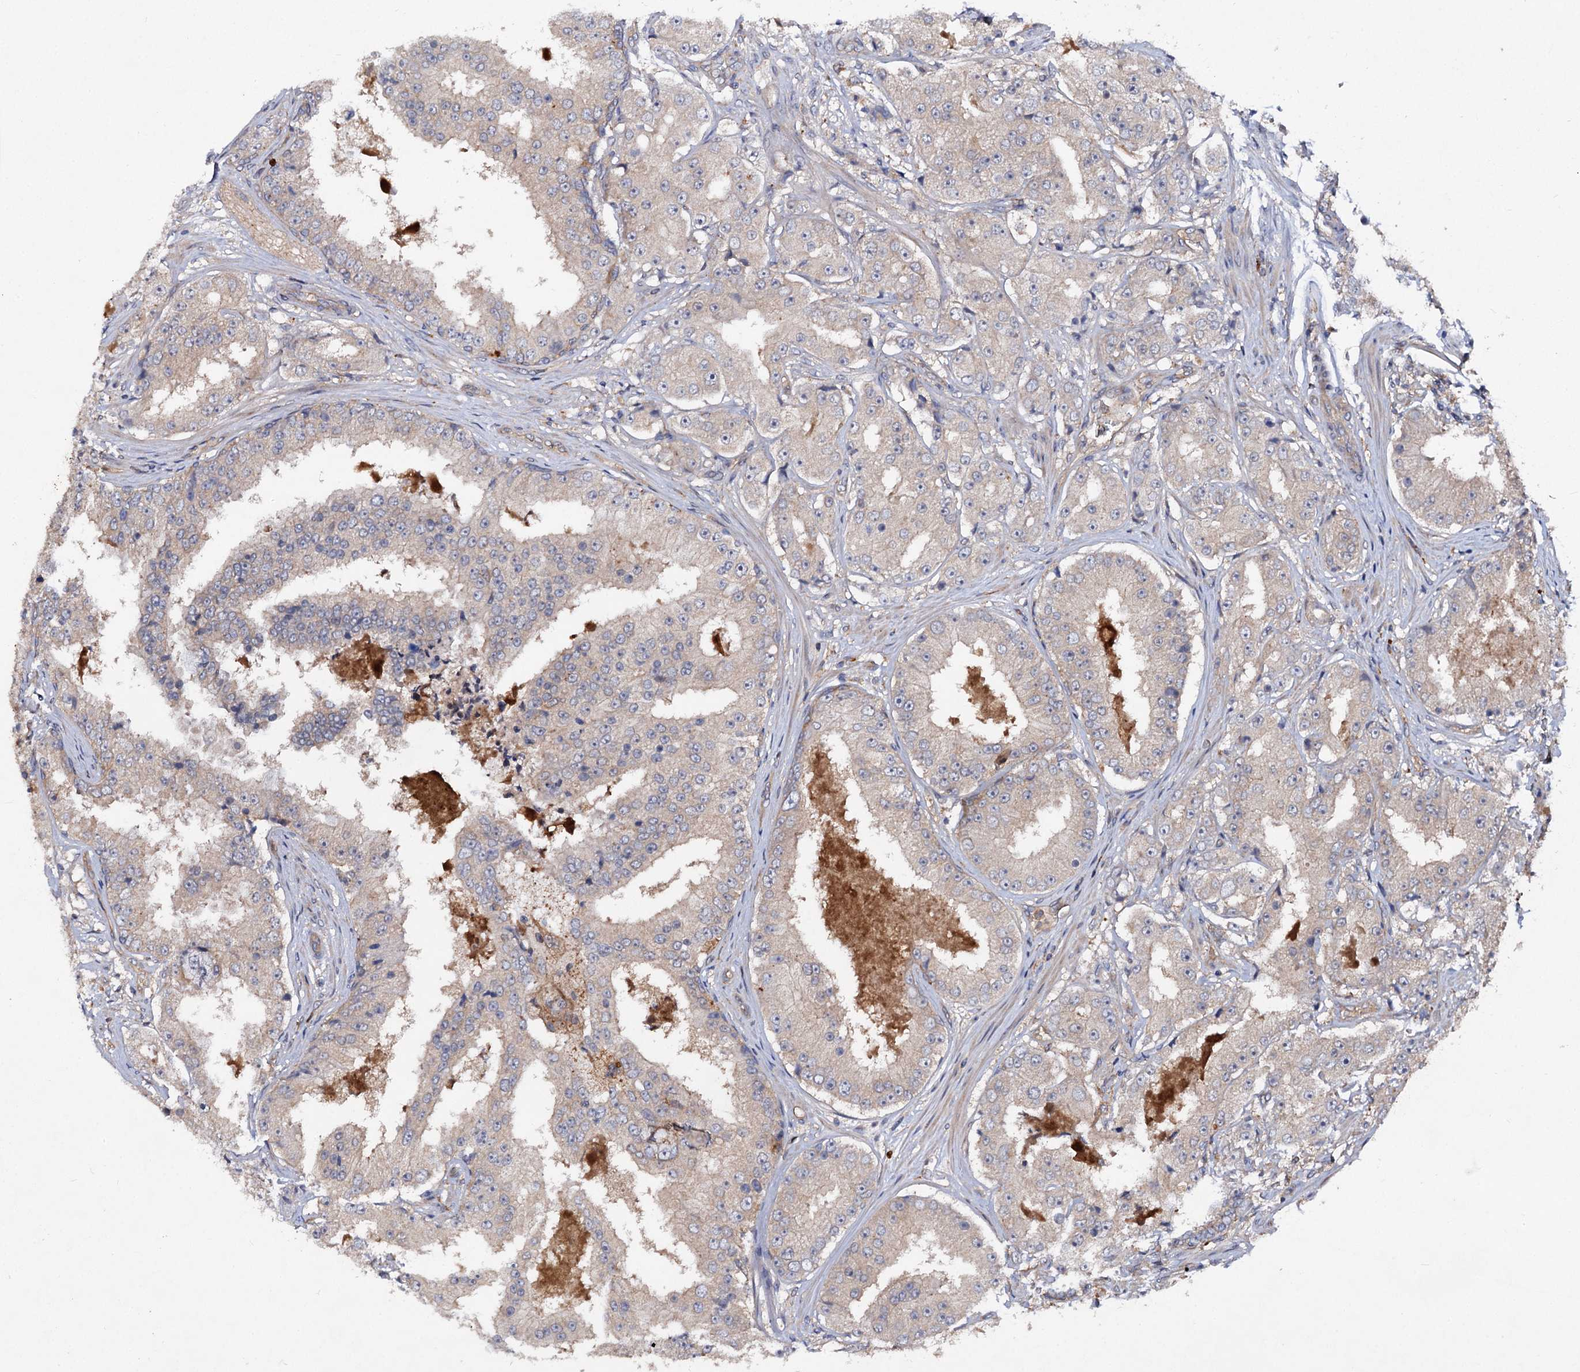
{"staining": {"intensity": "negative", "quantity": "none", "location": "none"}, "tissue": "prostate cancer", "cell_type": "Tumor cells", "image_type": "cancer", "snomed": [{"axis": "morphology", "description": "Adenocarcinoma, High grade"}, {"axis": "topography", "description": "Prostate"}], "caption": "This is an immunohistochemistry (IHC) photomicrograph of prostate cancer. There is no staining in tumor cells.", "gene": "VPS29", "patient": {"sex": "male", "age": 73}}